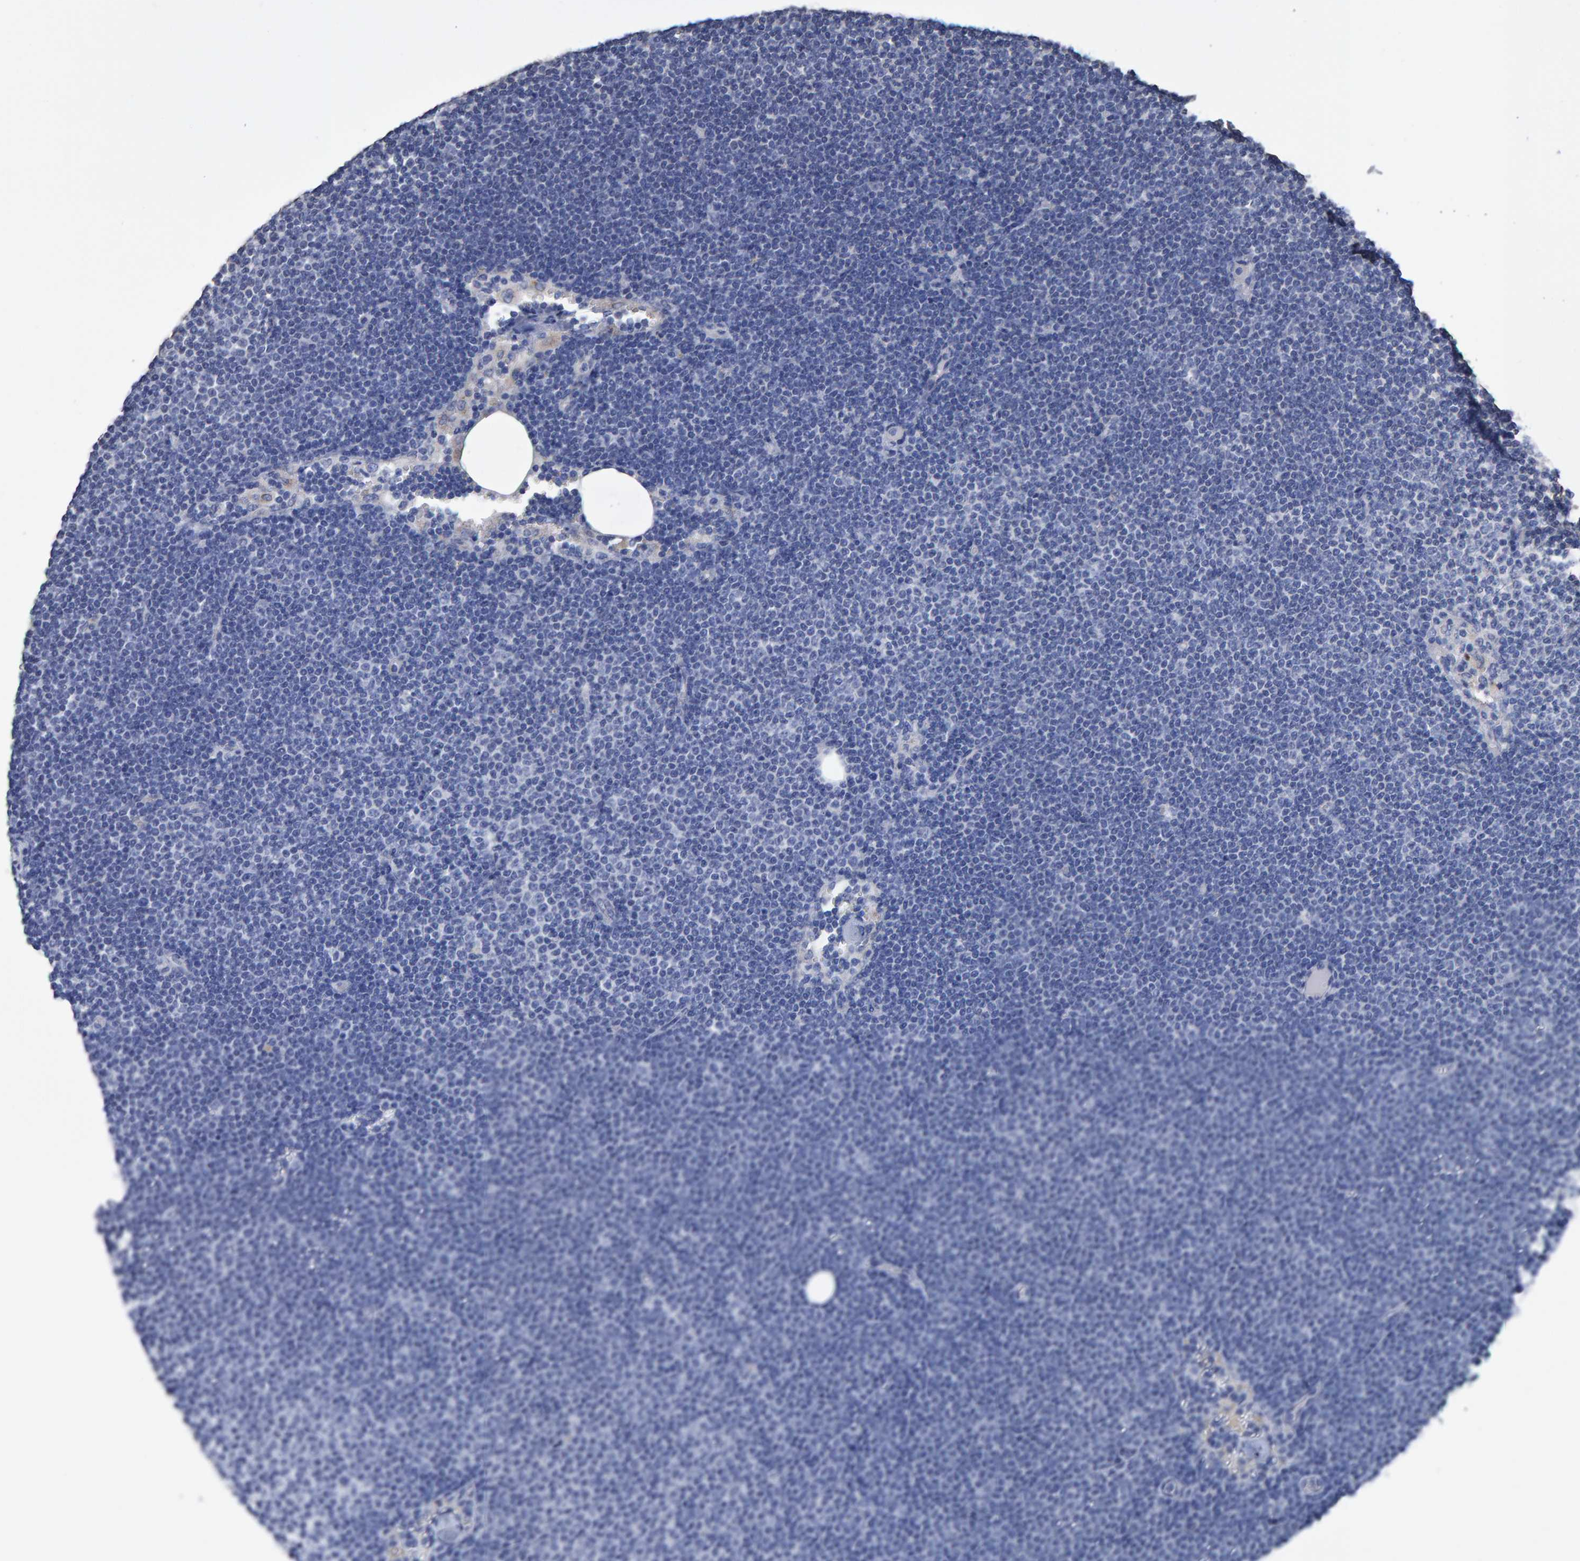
{"staining": {"intensity": "negative", "quantity": "none", "location": "none"}, "tissue": "lymphoma", "cell_type": "Tumor cells", "image_type": "cancer", "snomed": [{"axis": "morphology", "description": "Malignant lymphoma, non-Hodgkin's type, Low grade"}, {"axis": "topography", "description": "Lymph node"}], "caption": "Immunohistochemistry photomicrograph of lymphoma stained for a protein (brown), which exhibits no staining in tumor cells.", "gene": "HEMGN", "patient": {"sex": "female", "age": 53}}